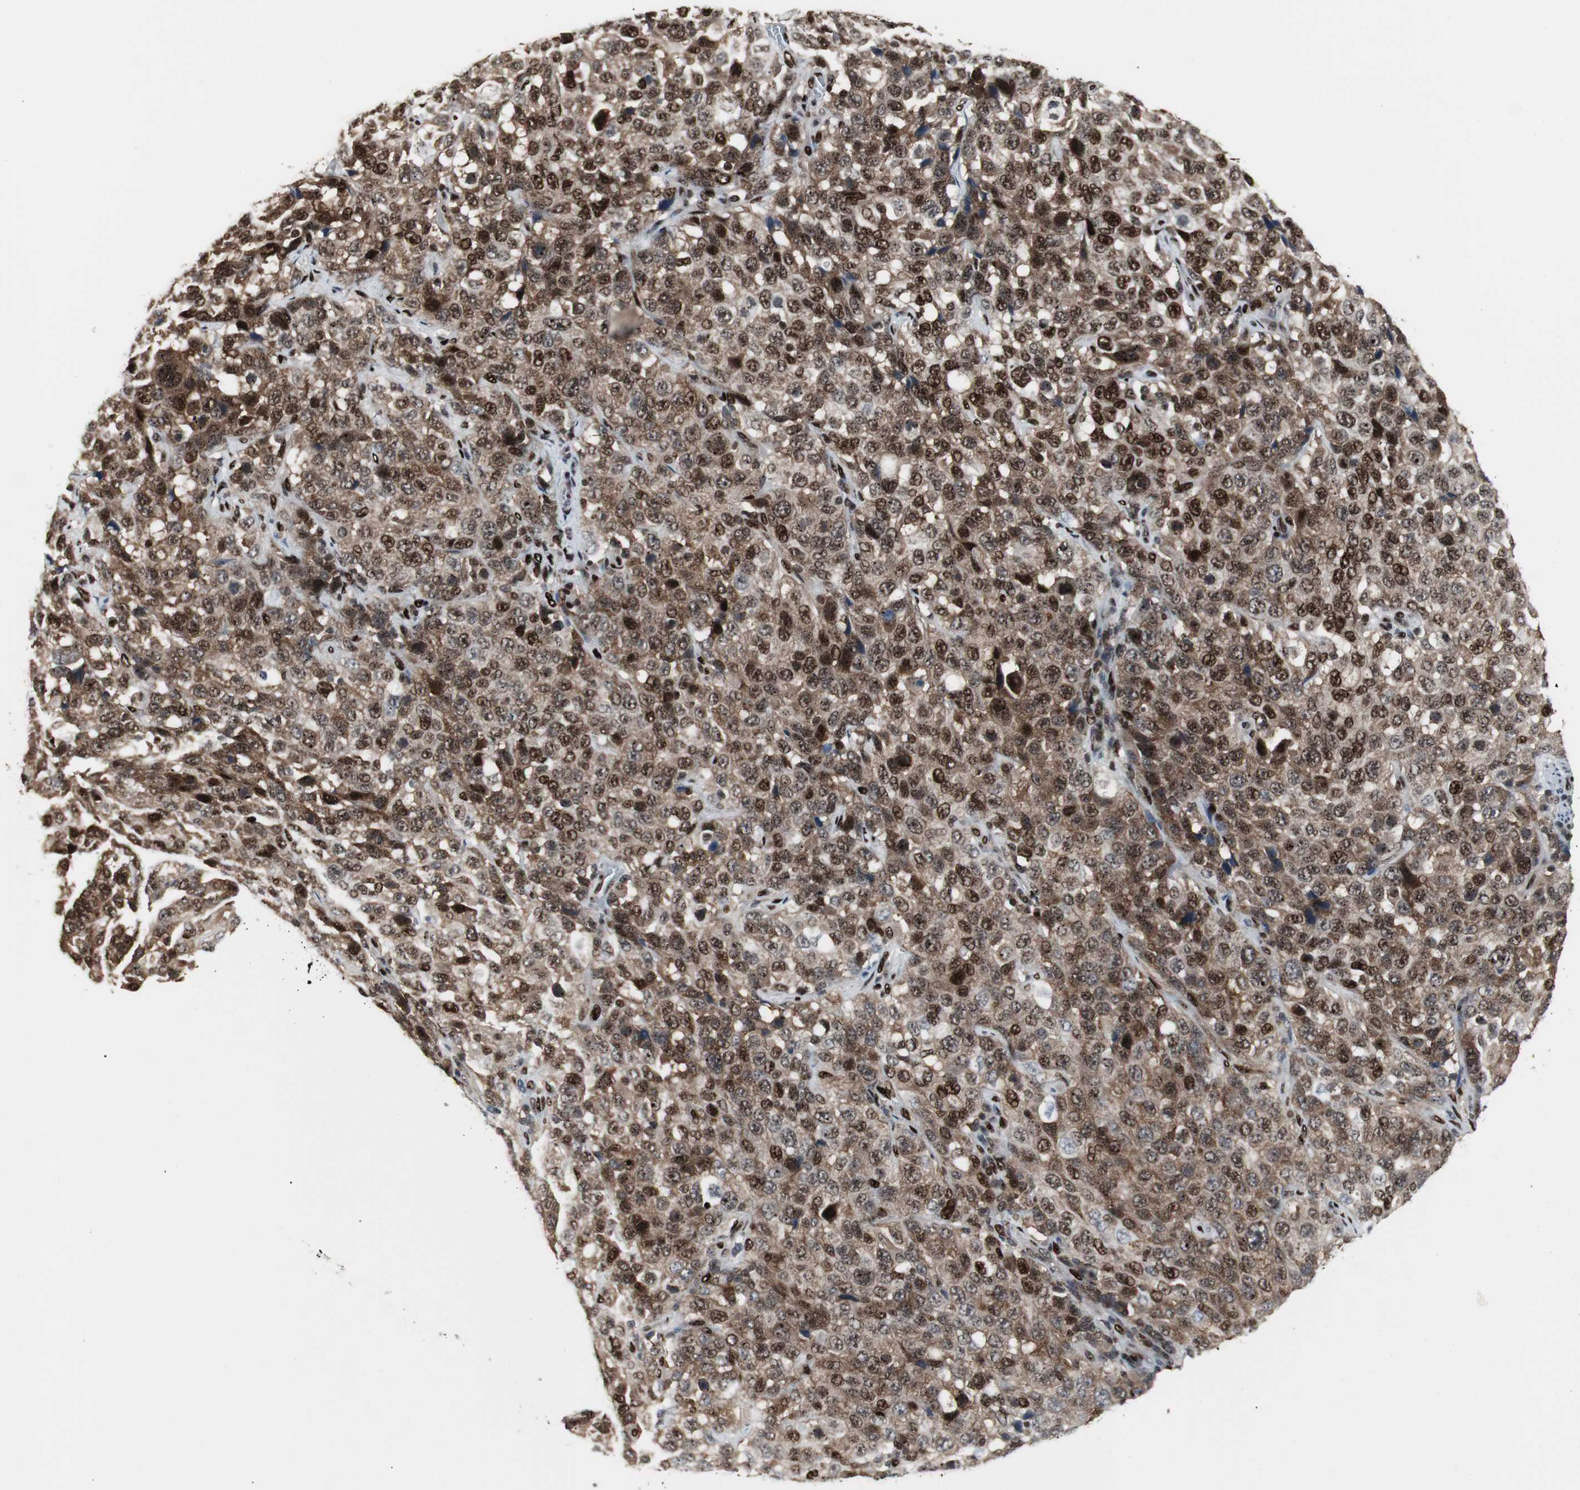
{"staining": {"intensity": "strong", "quantity": ">75%", "location": "cytoplasmic/membranous,nuclear"}, "tissue": "stomach cancer", "cell_type": "Tumor cells", "image_type": "cancer", "snomed": [{"axis": "morphology", "description": "Normal tissue, NOS"}, {"axis": "morphology", "description": "Adenocarcinoma, NOS"}, {"axis": "topography", "description": "Stomach"}], "caption": "A photomicrograph of adenocarcinoma (stomach) stained for a protein shows strong cytoplasmic/membranous and nuclear brown staining in tumor cells.", "gene": "GRK2", "patient": {"sex": "male", "age": 48}}